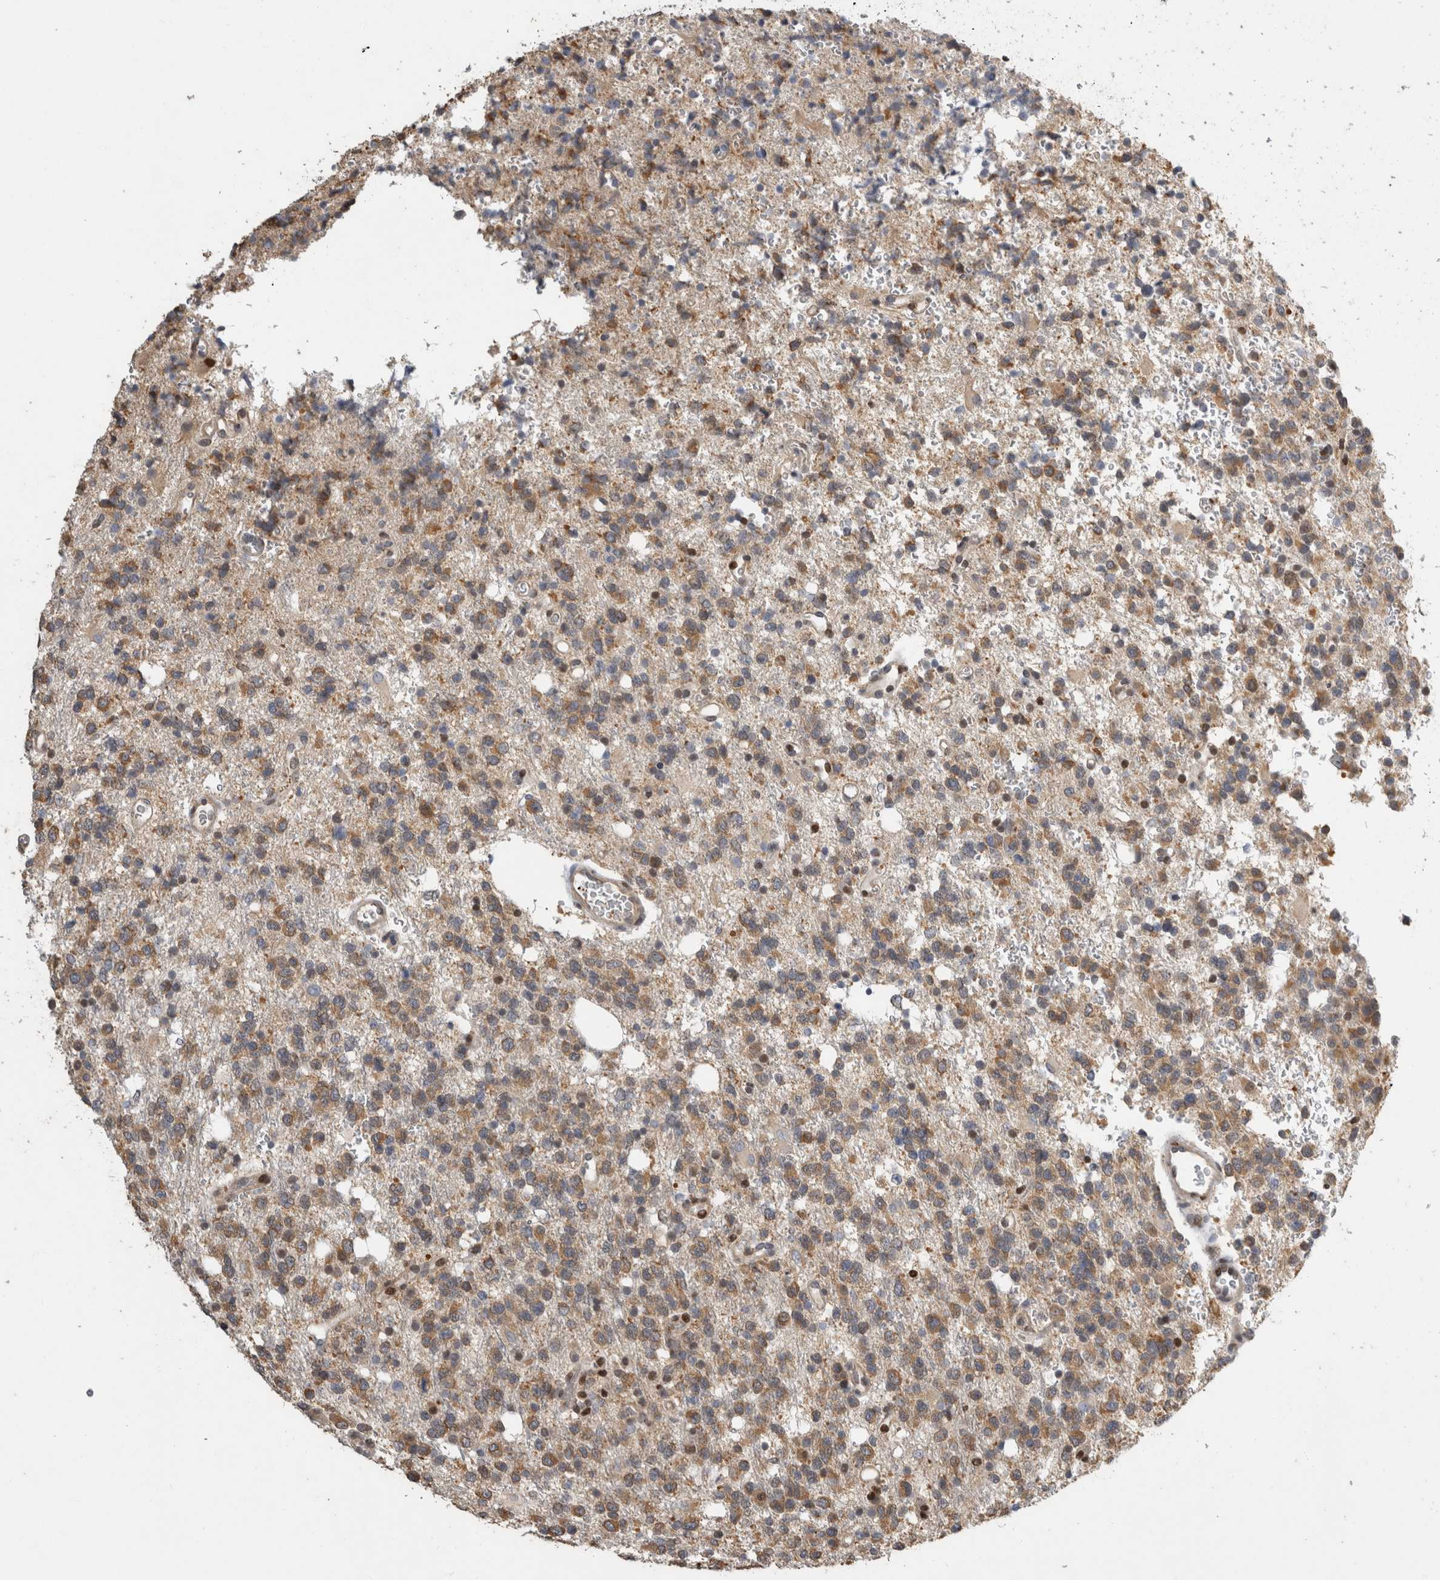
{"staining": {"intensity": "moderate", "quantity": ">75%", "location": "cytoplasmic/membranous"}, "tissue": "glioma", "cell_type": "Tumor cells", "image_type": "cancer", "snomed": [{"axis": "morphology", "description": "Glioma, malignant, High grade"}, {"axis": "topography", "description": "Brain"}], "caption": "Malignant high-grade glioma tissue displays moderate cytoplasmic/membranous expression in about >75% of tumor cells, visualized by immunohistochemistry.", "gene": "C8orf58", "patient": {"sex": "female", "age": 62}}